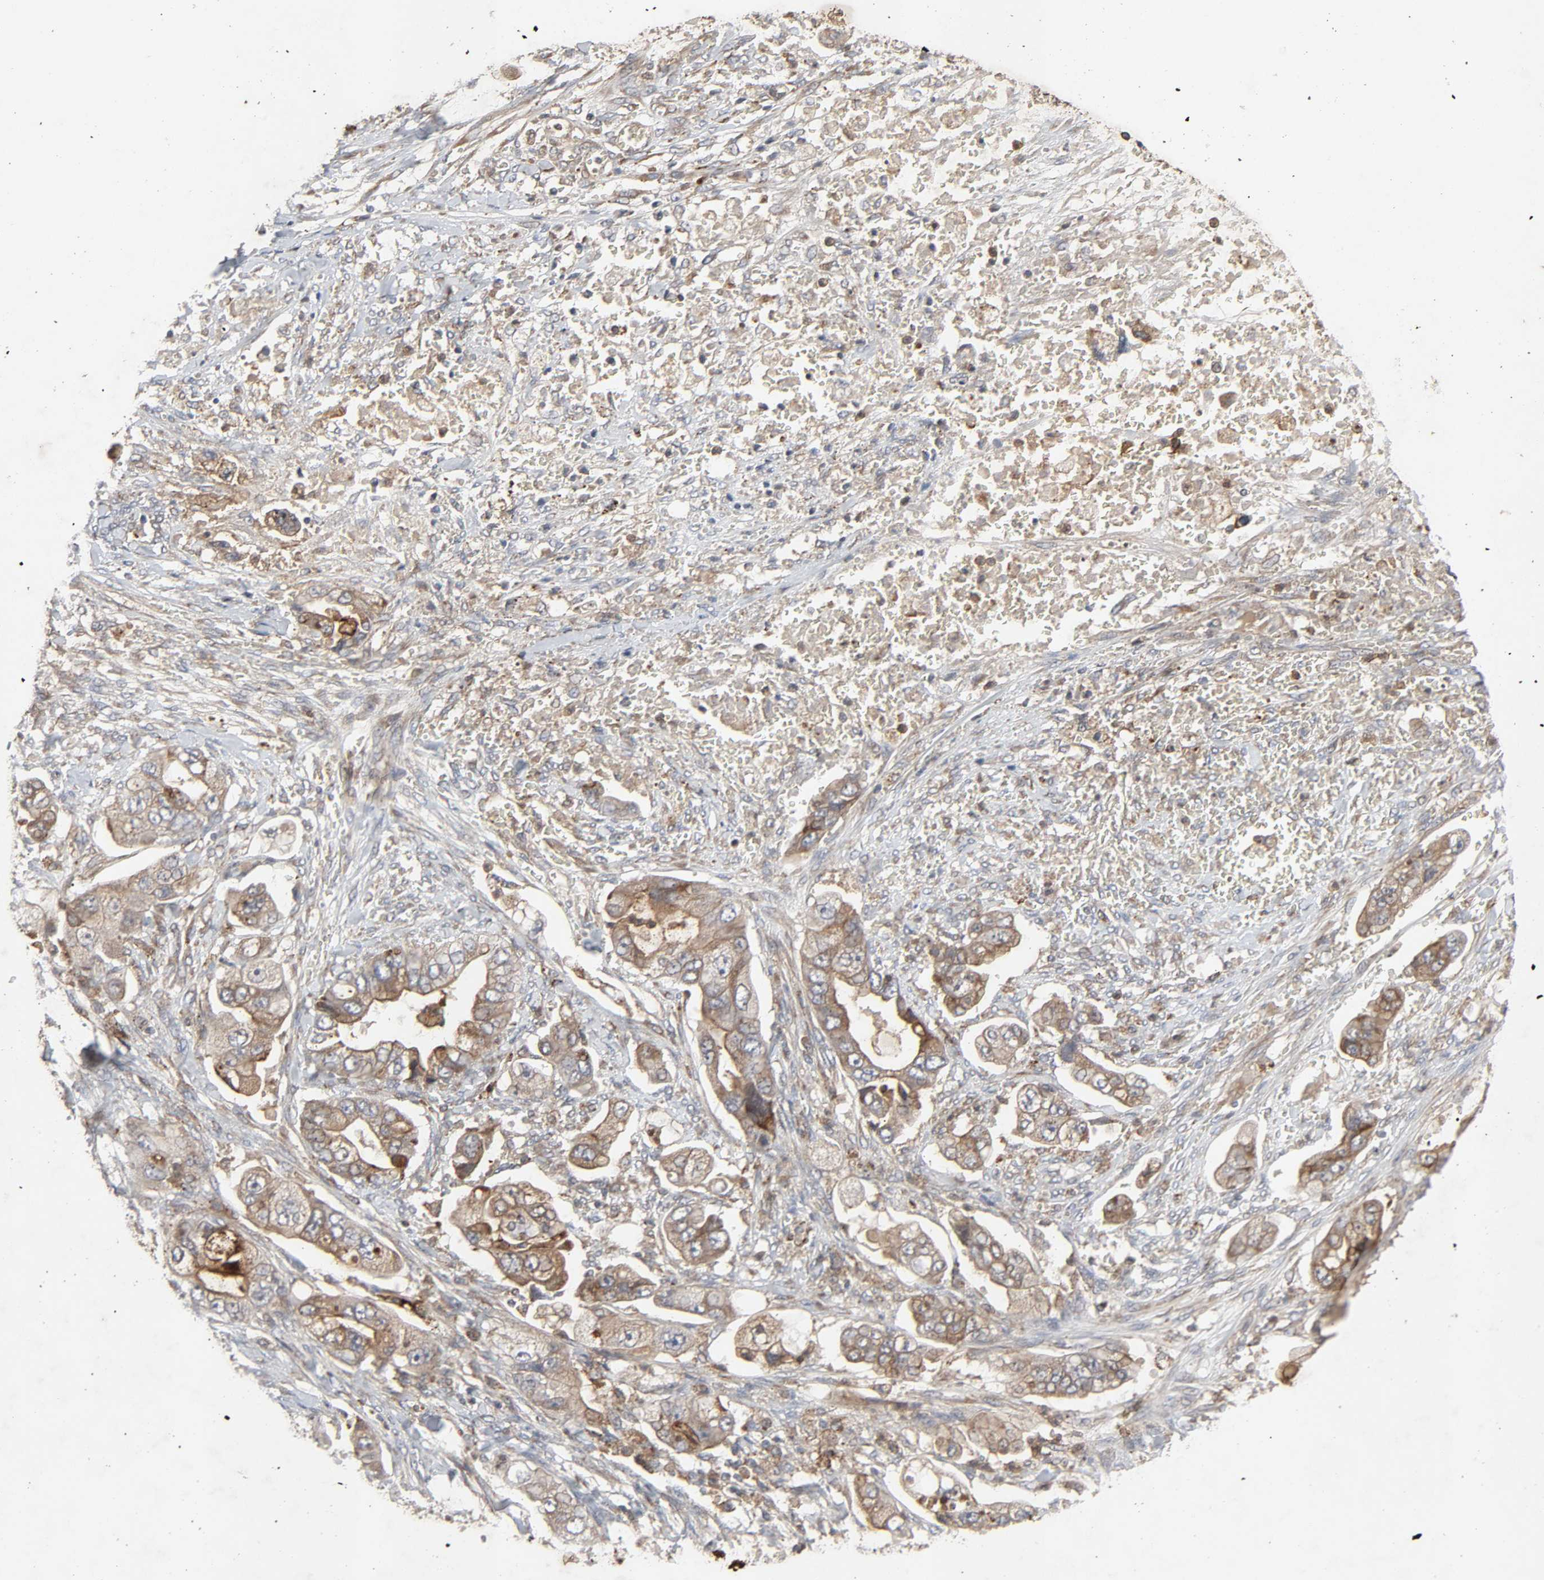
{"staining": {"intensity": "moderate", "quantity": ">75%", "location": "cytoplasmic/membranous"}, "tissue": "stomach cancer", "cell_type": "Tumor cells", "image_type": "cancer", "snomed": [{"axis": "morphology", "description": "Adenocarcinoma, NOS"}, {"axis": "topography", "description": "Stomach"}], "caption": "Stomach cancer stained with a brown dye displays moderate cytoplasmic/membranous positive positivity in about >75% of tumor cells.", "gene": "ADCY4", "patient": {"sex": "male", "age": 62}}